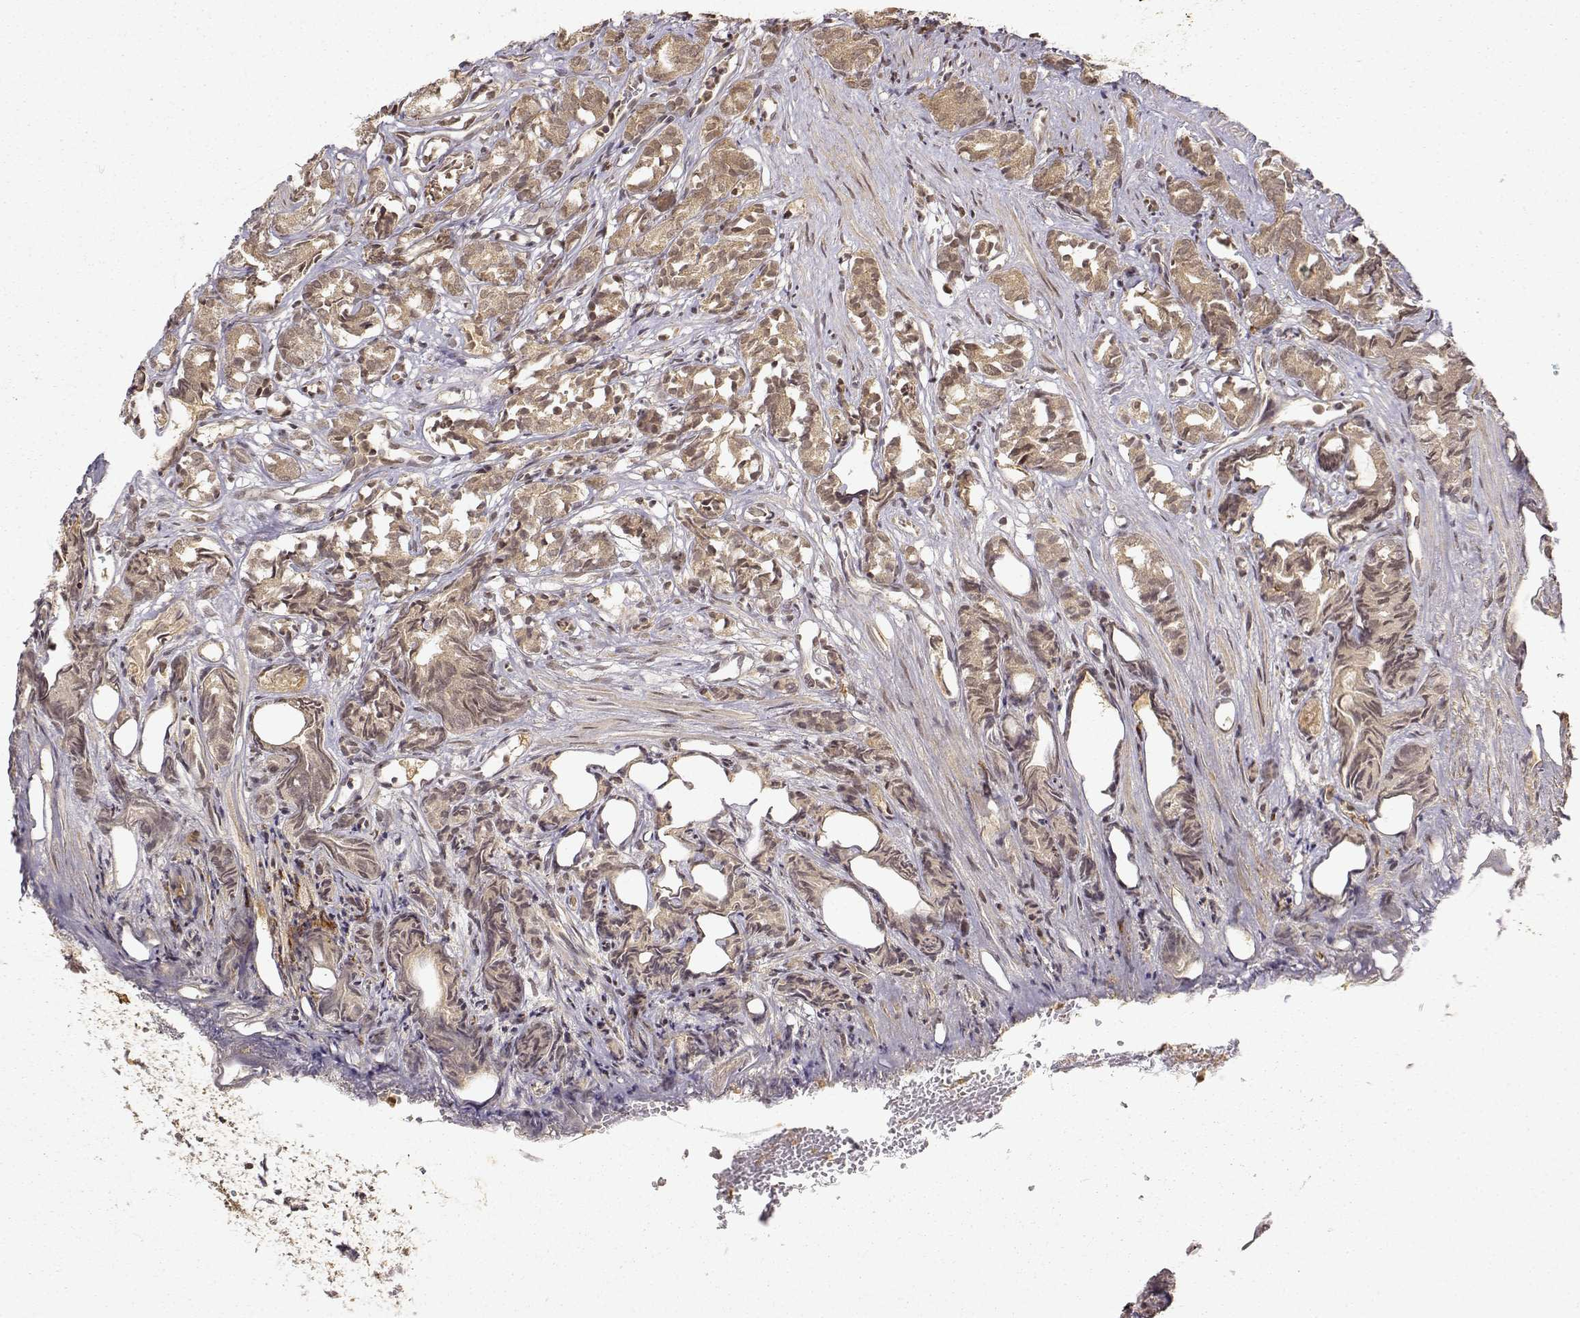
{"staining": {"intensity": "weak", "quantity": "25%-75%", "location": "cytoplasmic/membranous,nuclear"}, "tissue": "prostate cancer", "cell_type": "Tumor cells", "image_type": "cancer", "snomed": [{"axis": "morphology", "description": "Adenocarcinoma, High grade"}, {"axis": "topography", "description": "Prostate"}], "caption": "DAB immunohistochemical staining of human prostate cancer displays weak cytoplasmic/membranous and nuclear protein positivity in about 25%-75% of tumor cells.", "gene": "MAEA", "patient": {"sex": "male", "age": 84}}